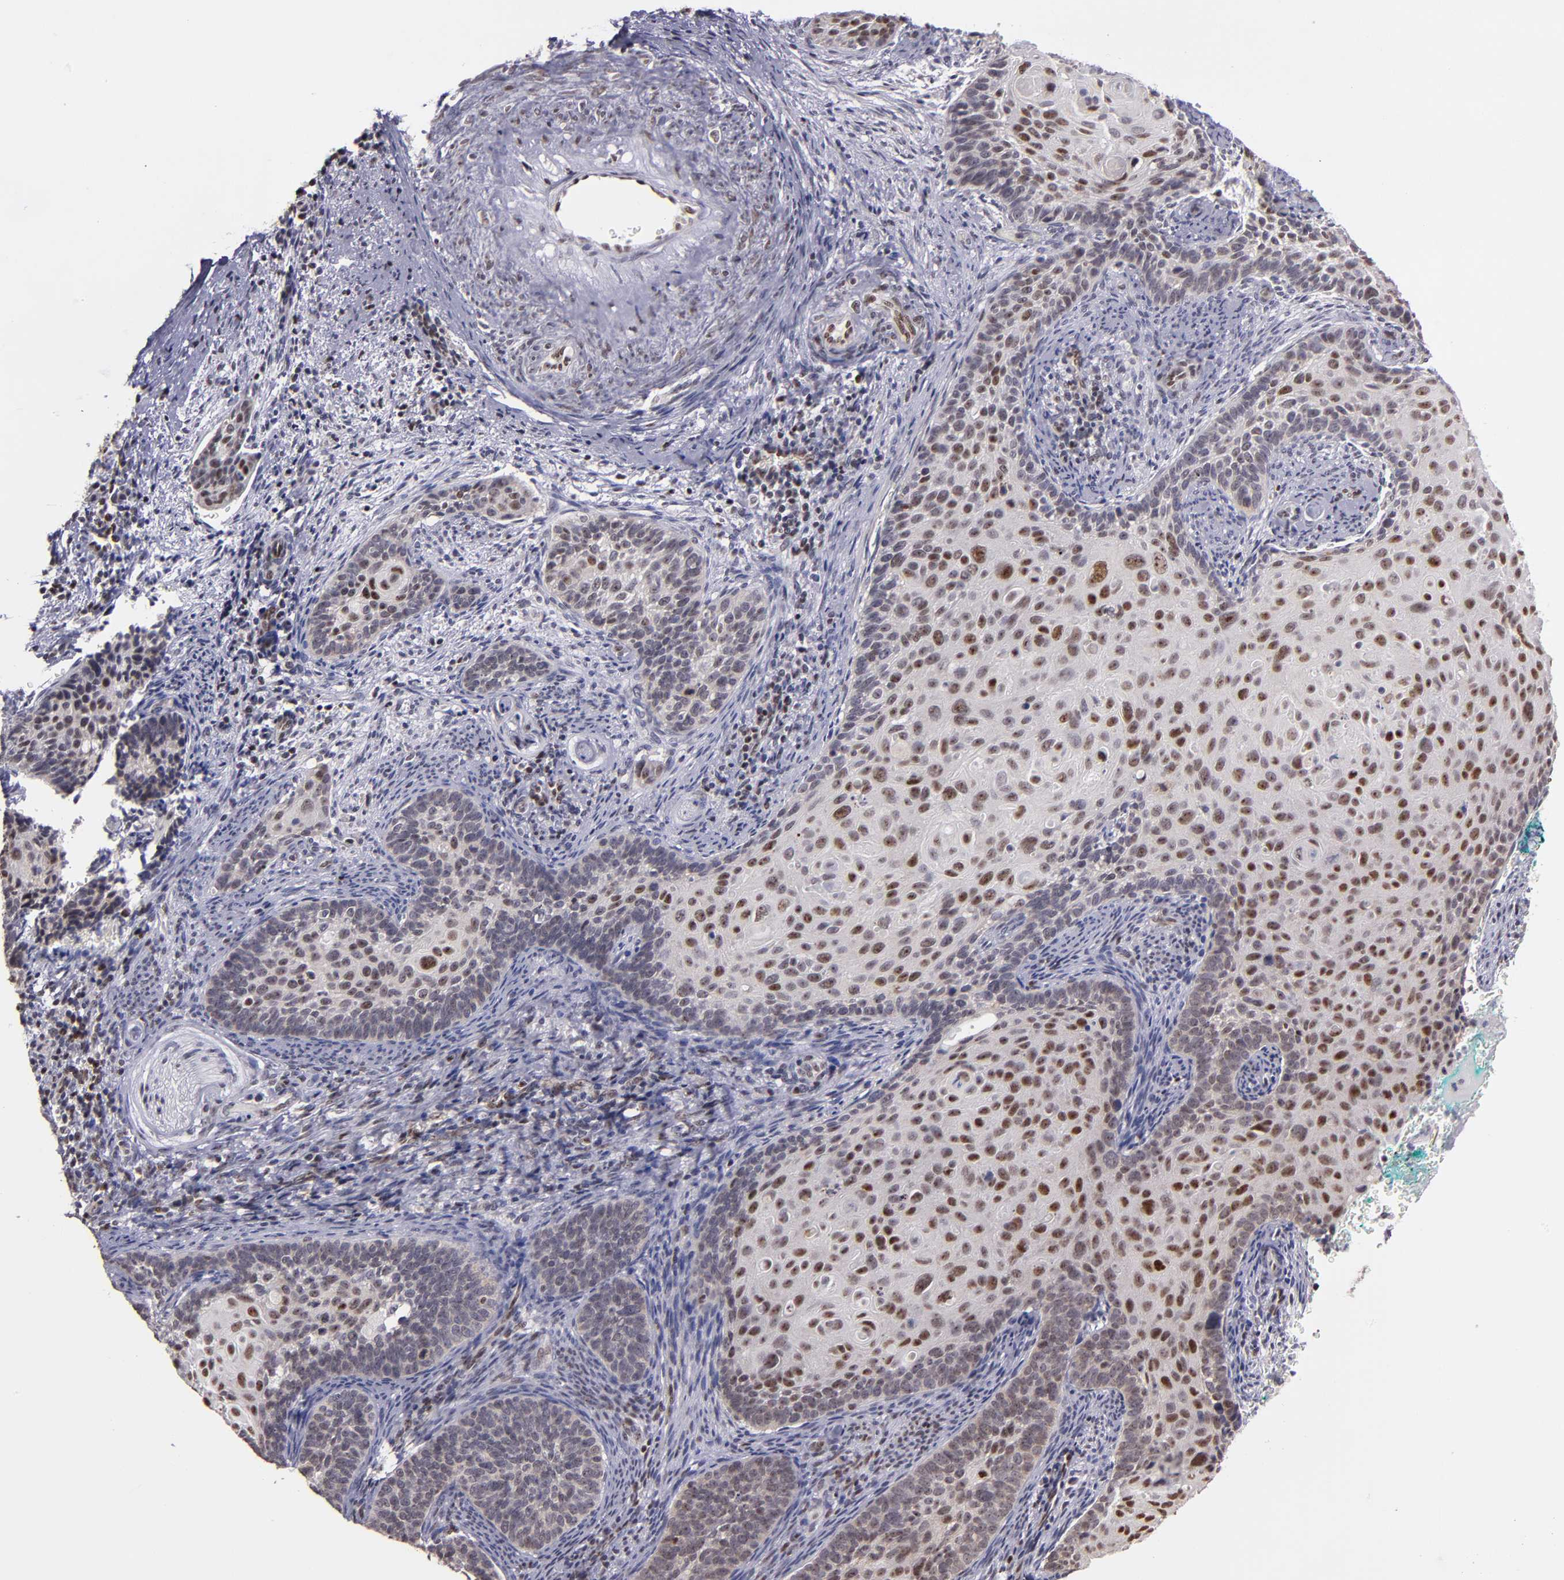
{"staining": {"intensity": "moderate", "quantity": "25%-75%", "location": "cytoplasmic/membranous,nuclear"}, "tissue": "cervical cancer", "cell_type": "Tumor cells", "image_type": "cancer", "snomed": [{"axis": "morphology", "description": "Squamous cell carcinoma, NOS"}, {"axis": "topography", "description": "Cervix"}], "caption": "Squamous cell carcinoma (cervical) stained with DAB immunohistochemistry shows medium levels of moderate cytoplasmic/membranous and nuclear positivity in about 25%-75% of tumor cells. Immunohistochemistry (ihc) stains the protein of interest in brown and the nuclei are stained blue.", "gene": "DDX24", "patient": {"sex": "female", "age": 33}}